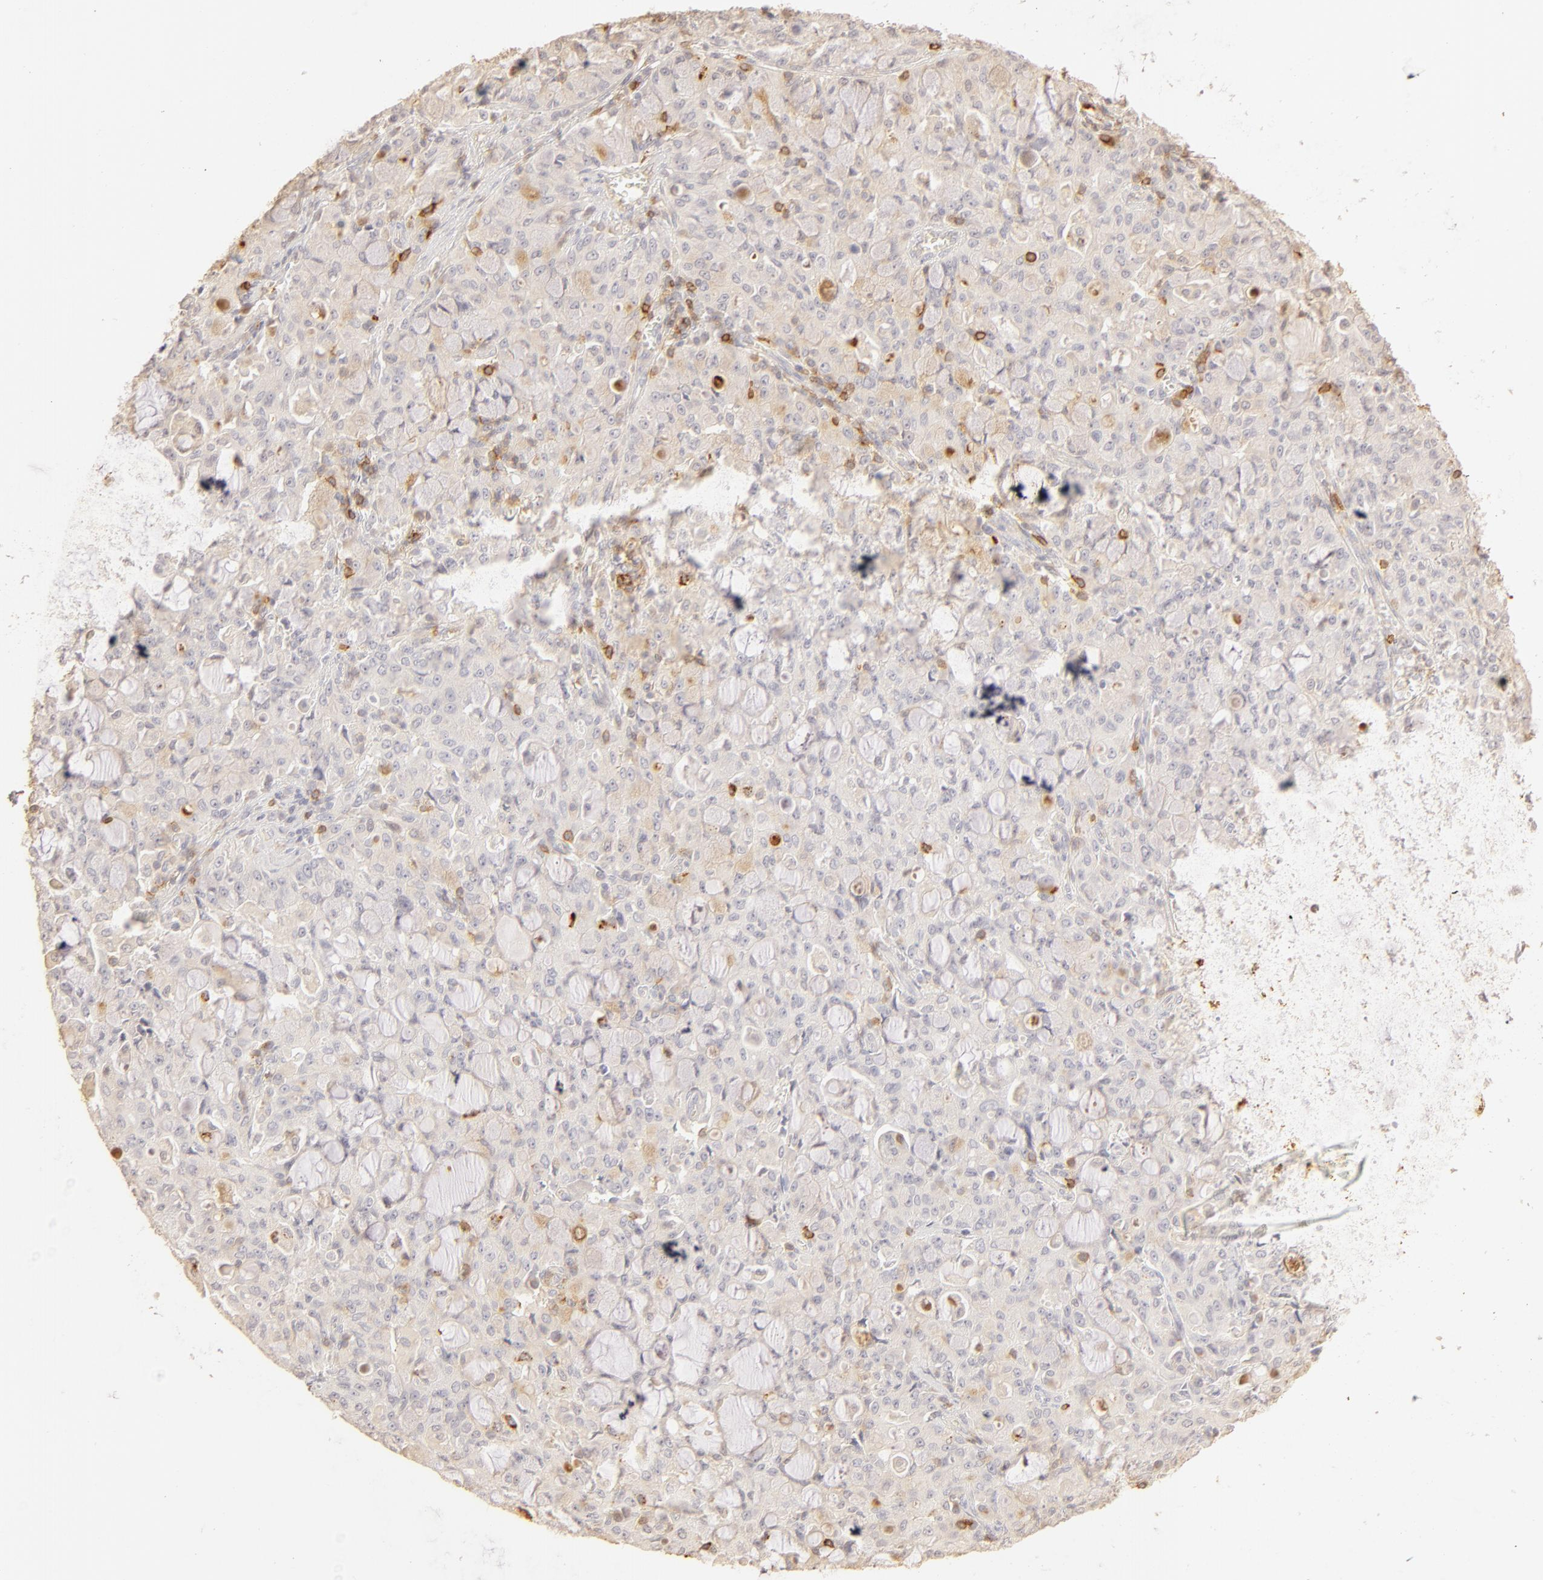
{"staining": {"intensity": "negative", "quantity": "none", "location": "none"}, "tissue": "lung cancer", "cell_type": "Tumor cells", "image_type": "cancer", "snomed": [{"axis": "morphology", "description": "Adenocarcinoma, NOS"}, {"axis": "topography", "description": "Lung"}], "caption": "Adenocarcinoma (lung) was stained to show a protein in brown. There is no significant positivity in tumor cells.", "gene": "C1R", "patient": {"sex": "female", "age": 44}}